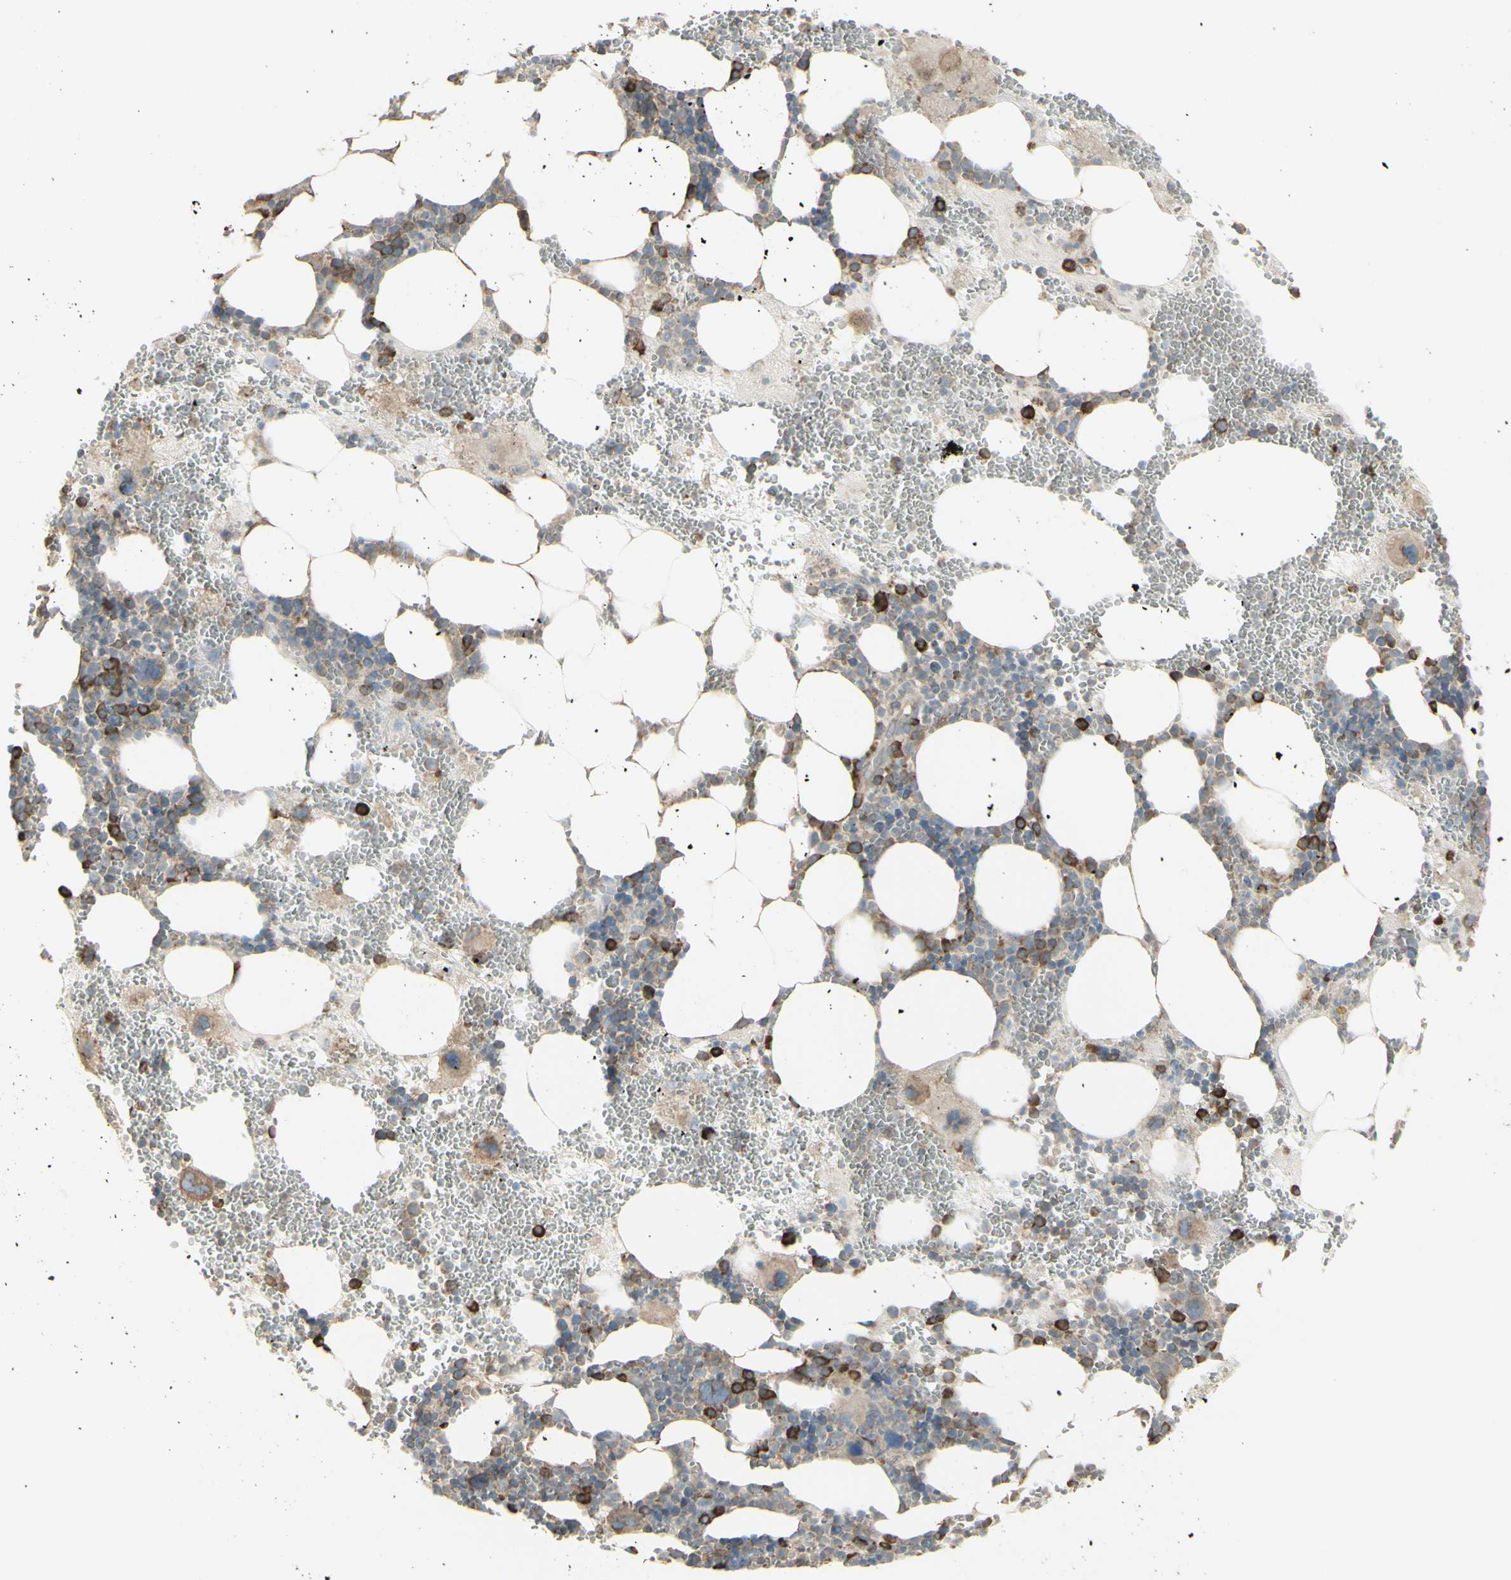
{"staining": {"intensity": "moderate", "quantity": "25%-75%", "location": "cytoplasmic/membranous"}, "tissue": "bone marrow", "cell_type": "Hematopoietic cells", "image_type": "normal", "snomed": [{"axis": "morphology", "description": "Normal tissue, NOS"}, {"axis": "morphology", "description": "Inflammation, NOS"}, {"axis": "topography", "description": "Bone marrow"}], "caption": "Brown immunohistochemical staining in normal human bone marrow displays moderate cytoplasmic/membranous staining in approximately 25%-75% of hematopoietic cells. (Brightfield microscopy of DAB IHC at high magnification).", "gene": "EEF1B2", "patient": {"sex": "female", "age": 76}}